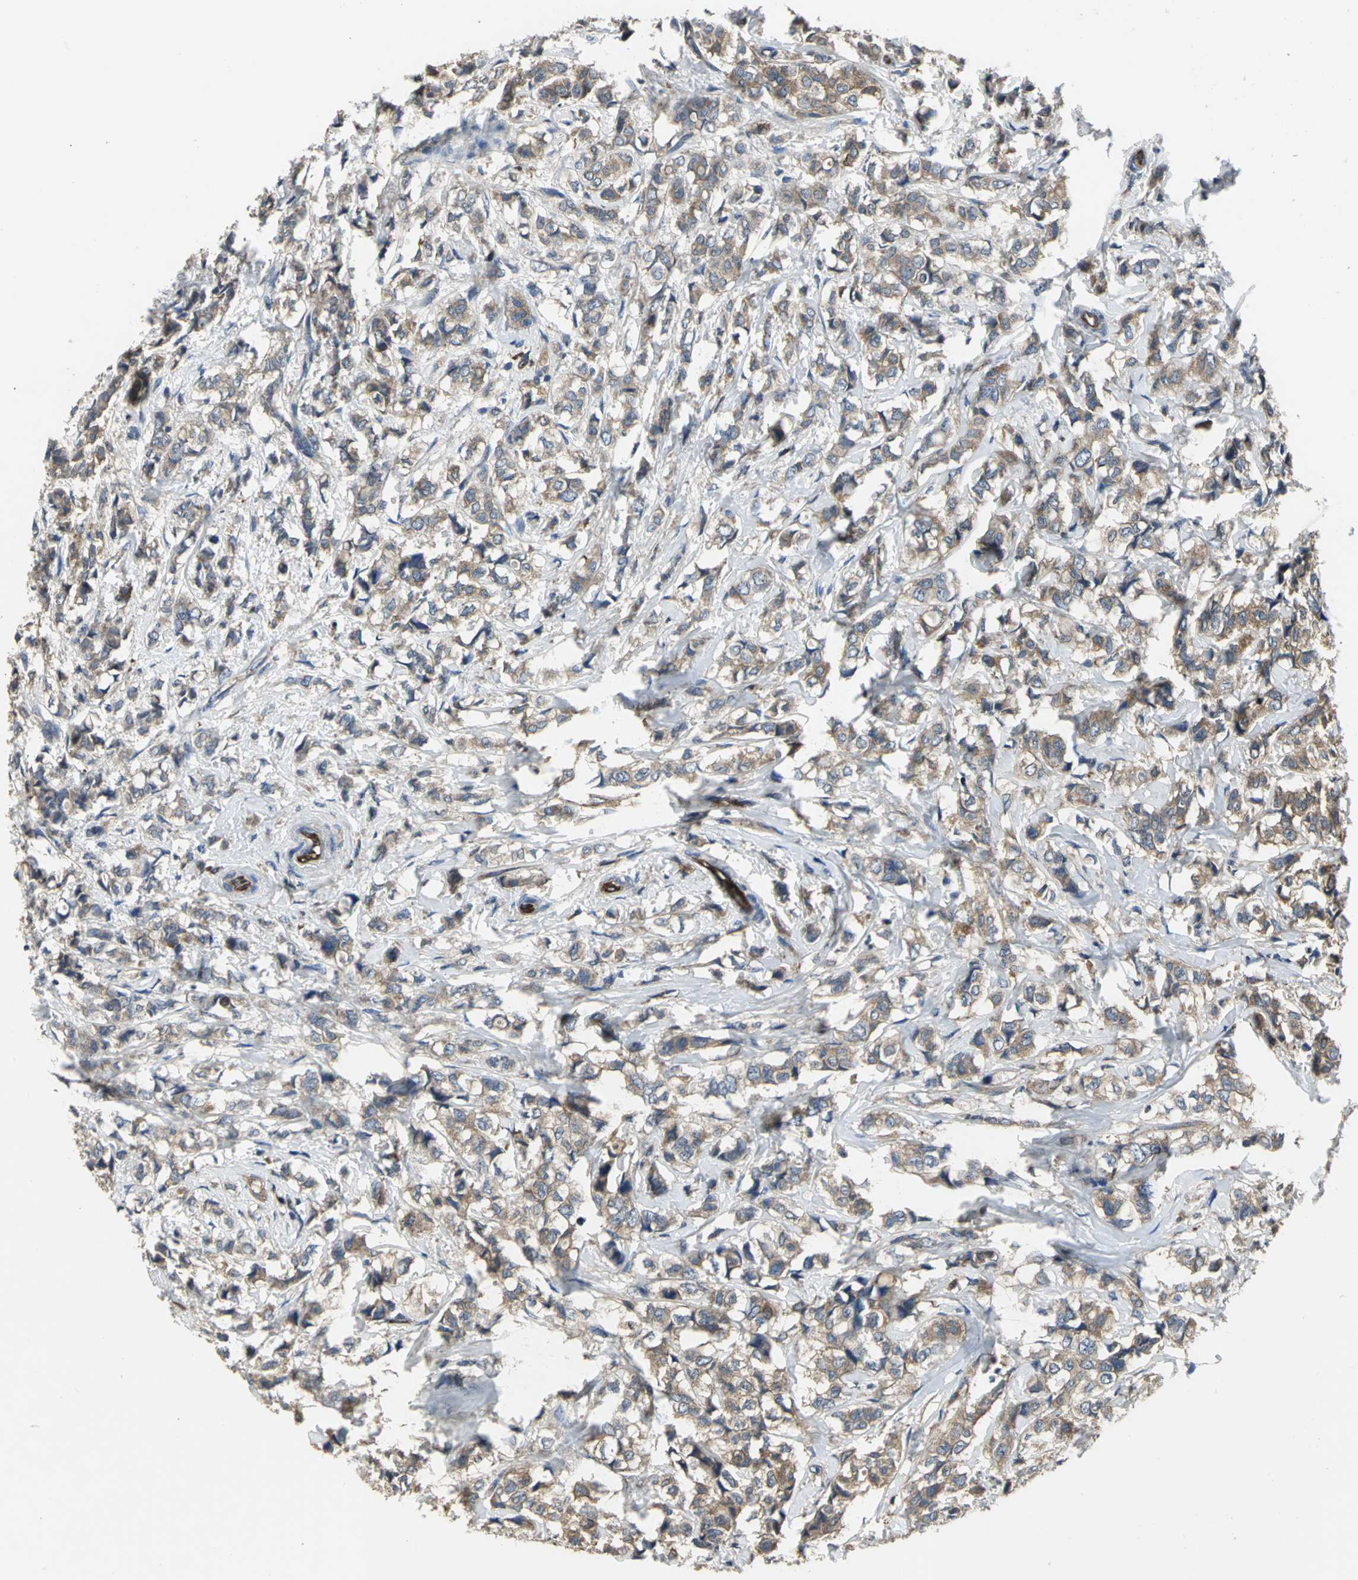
{"staining": {"intensity": "moderate", "quantity": ">75%", "location": "cytoplasmic/membranous"}, "tissue": "breast cancer", "cell_type": "Tumor cells", "image_type": "cancer", "snomed": [{"axis": "morphology", "description": "Lobular carcinoma"}, {"axis": "topography", "description": "Breast"}], "caption": "Human breast lobular carcinoma stained with a protein marker demonstrates moderate staining in tumor cells.", "gene": "CHRNB1", "patient": {"sex": "female", "age": 60}}